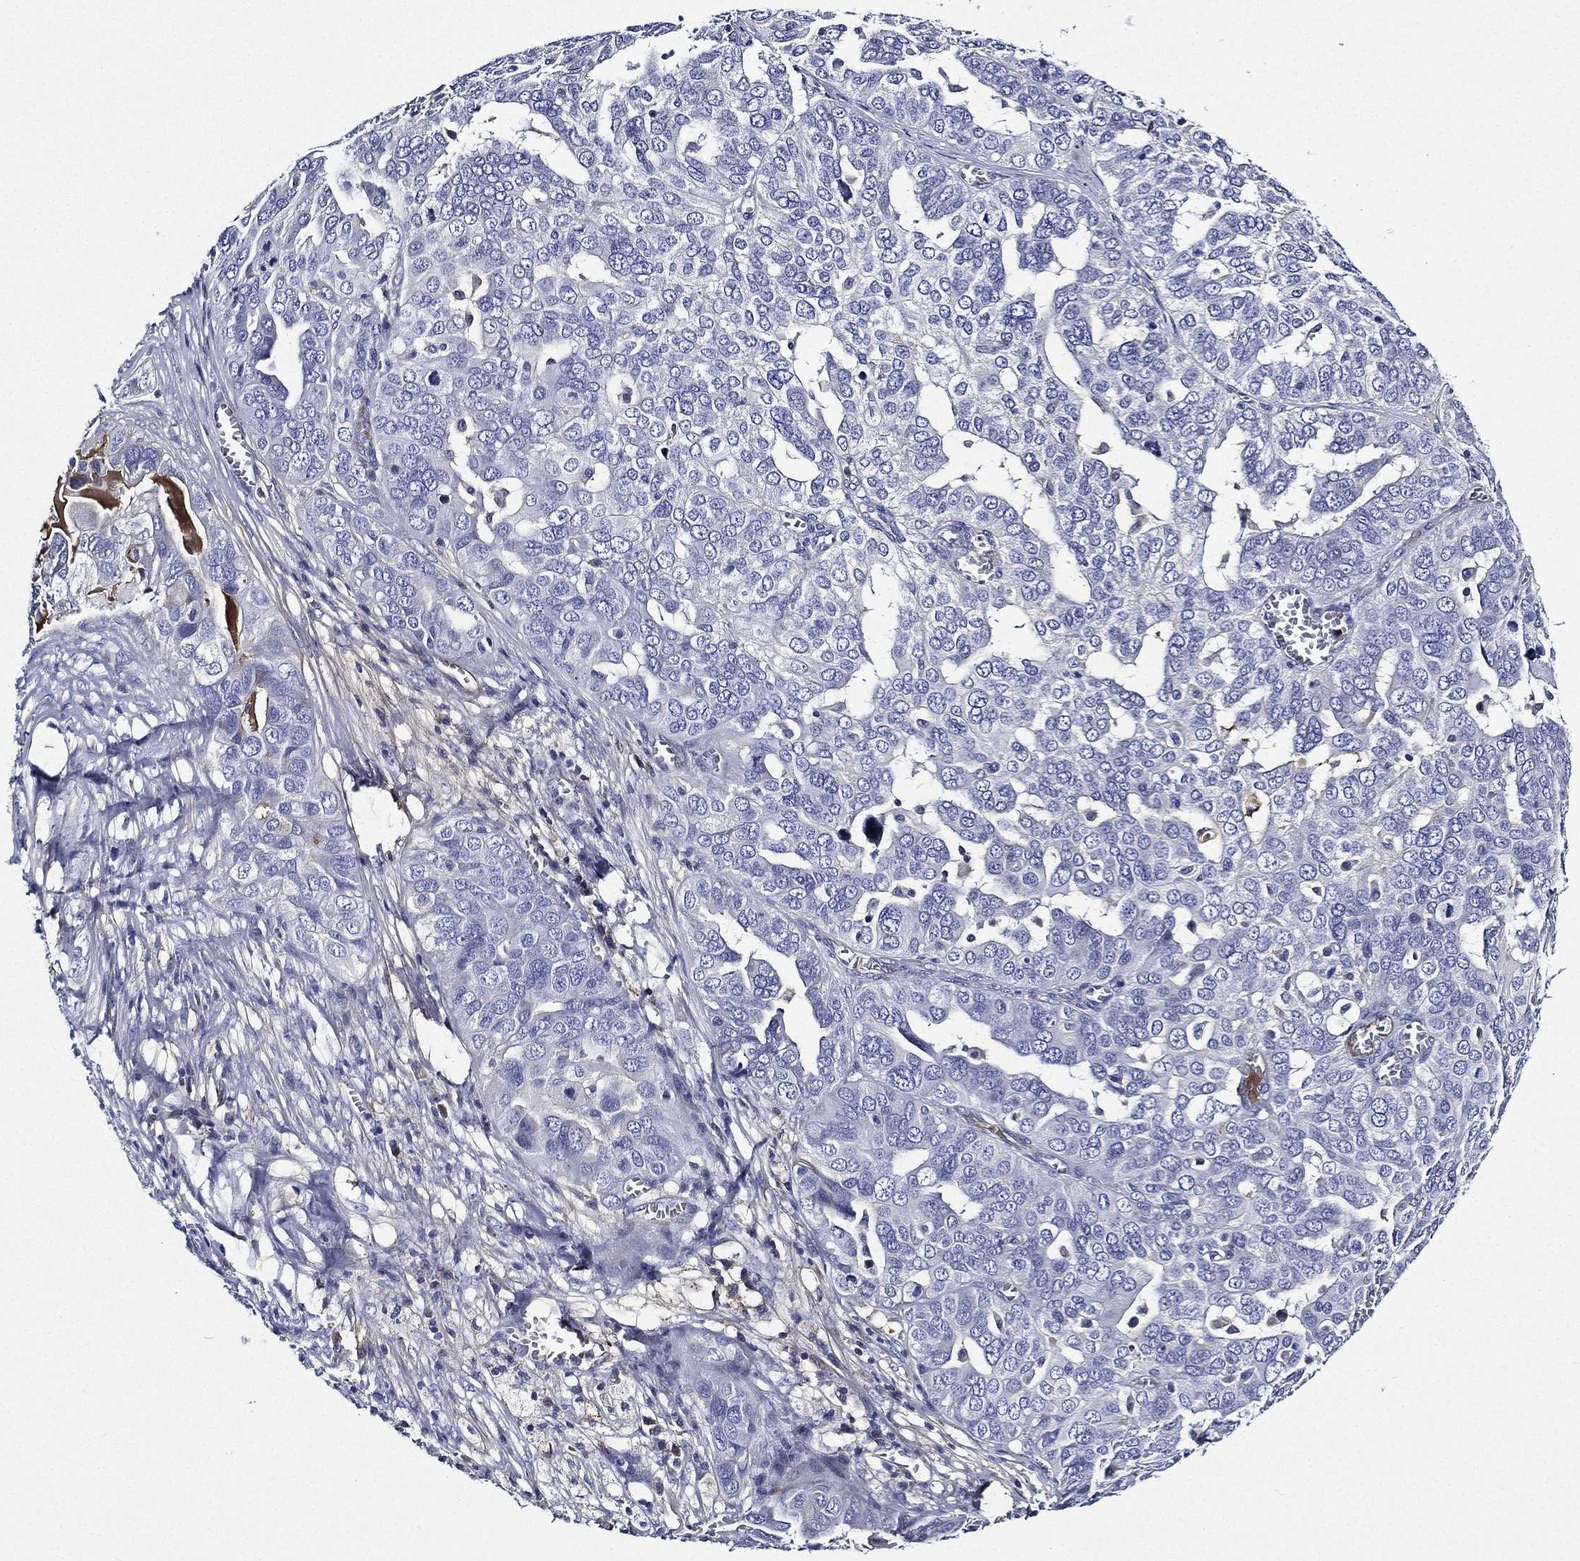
{"staining": {"intensity": "negative", "quantity": "none", "location": "none"}, "tissue": "ovarian cancer", "cell_type": "Tumor cells", "image_type": "cancer", "snomed": [{"axis": "morphology", "description": "Carcinoma, endometroid"}, {"axis": "topography", "description": "Soft tissue"}, {"axis": "topography", "description": "Ovary"}], "caption": "Tumor cells show no significant protein expression in ovarian cancer (endometroid carcinoma). Nuclei are stained in blue.", "gene": "TMPRSS11D", "patient": {"sex": "female", "age": 52}}